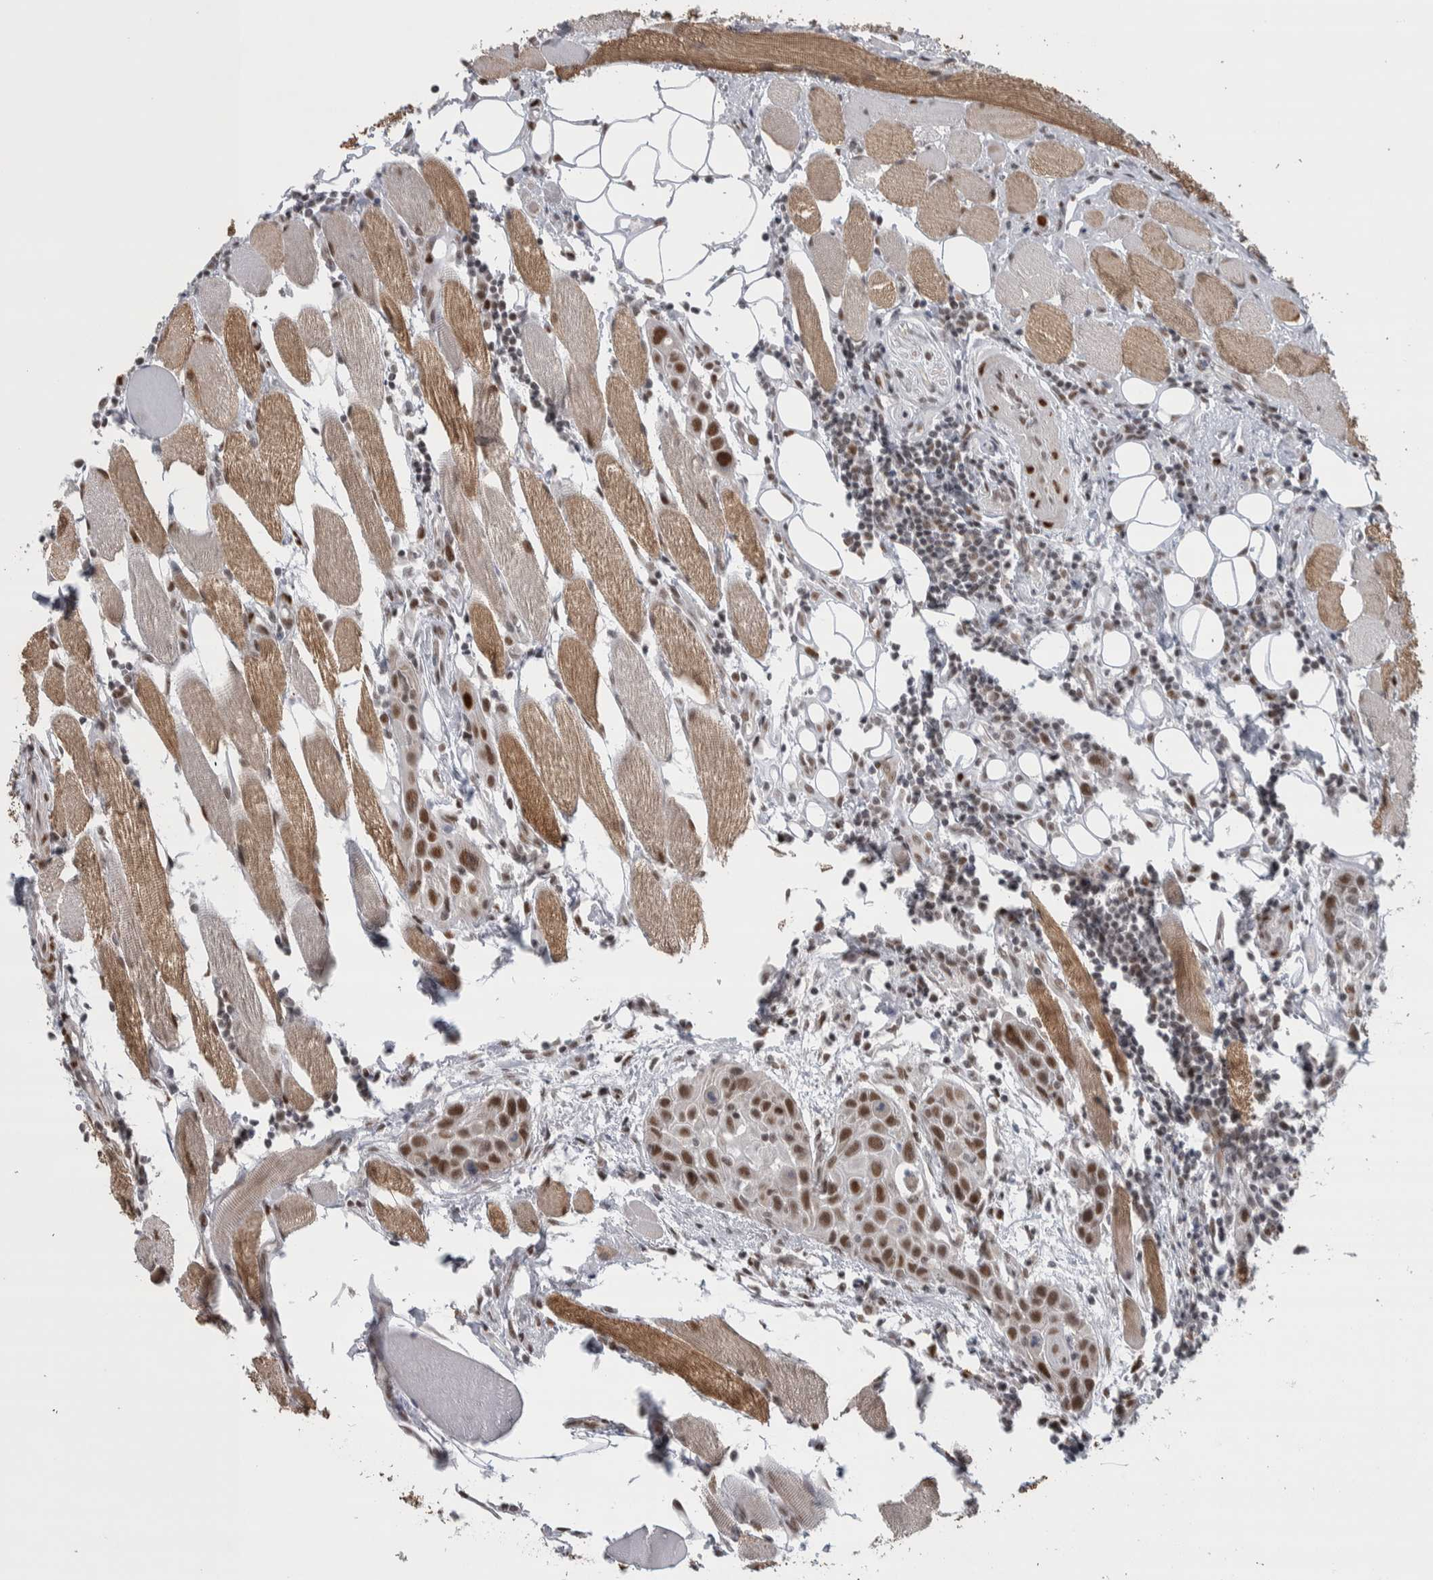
{"staining": {"intensity": "strong", "quantity": ">75%", "location": "nuclear"}, "tissue": "head and neck cancer", "cell_type": "Tumor cells", "image_type": "cancer", "snomed": [{"axis": "morphology", "description": "Squamous cell carcinoma, NOS"}, {"axis": "topography", "description": "Oral tissue"}, {"axis": "topography", "description": "Head-Neck"}], "caption": "Strong nuclear expression for a protein is present in about >75% of tumor cells of head and neck squamous cell carcinoma using IHC.", "gene": "HEXIM2", "patient": {"sex": "female", "age": 50}}